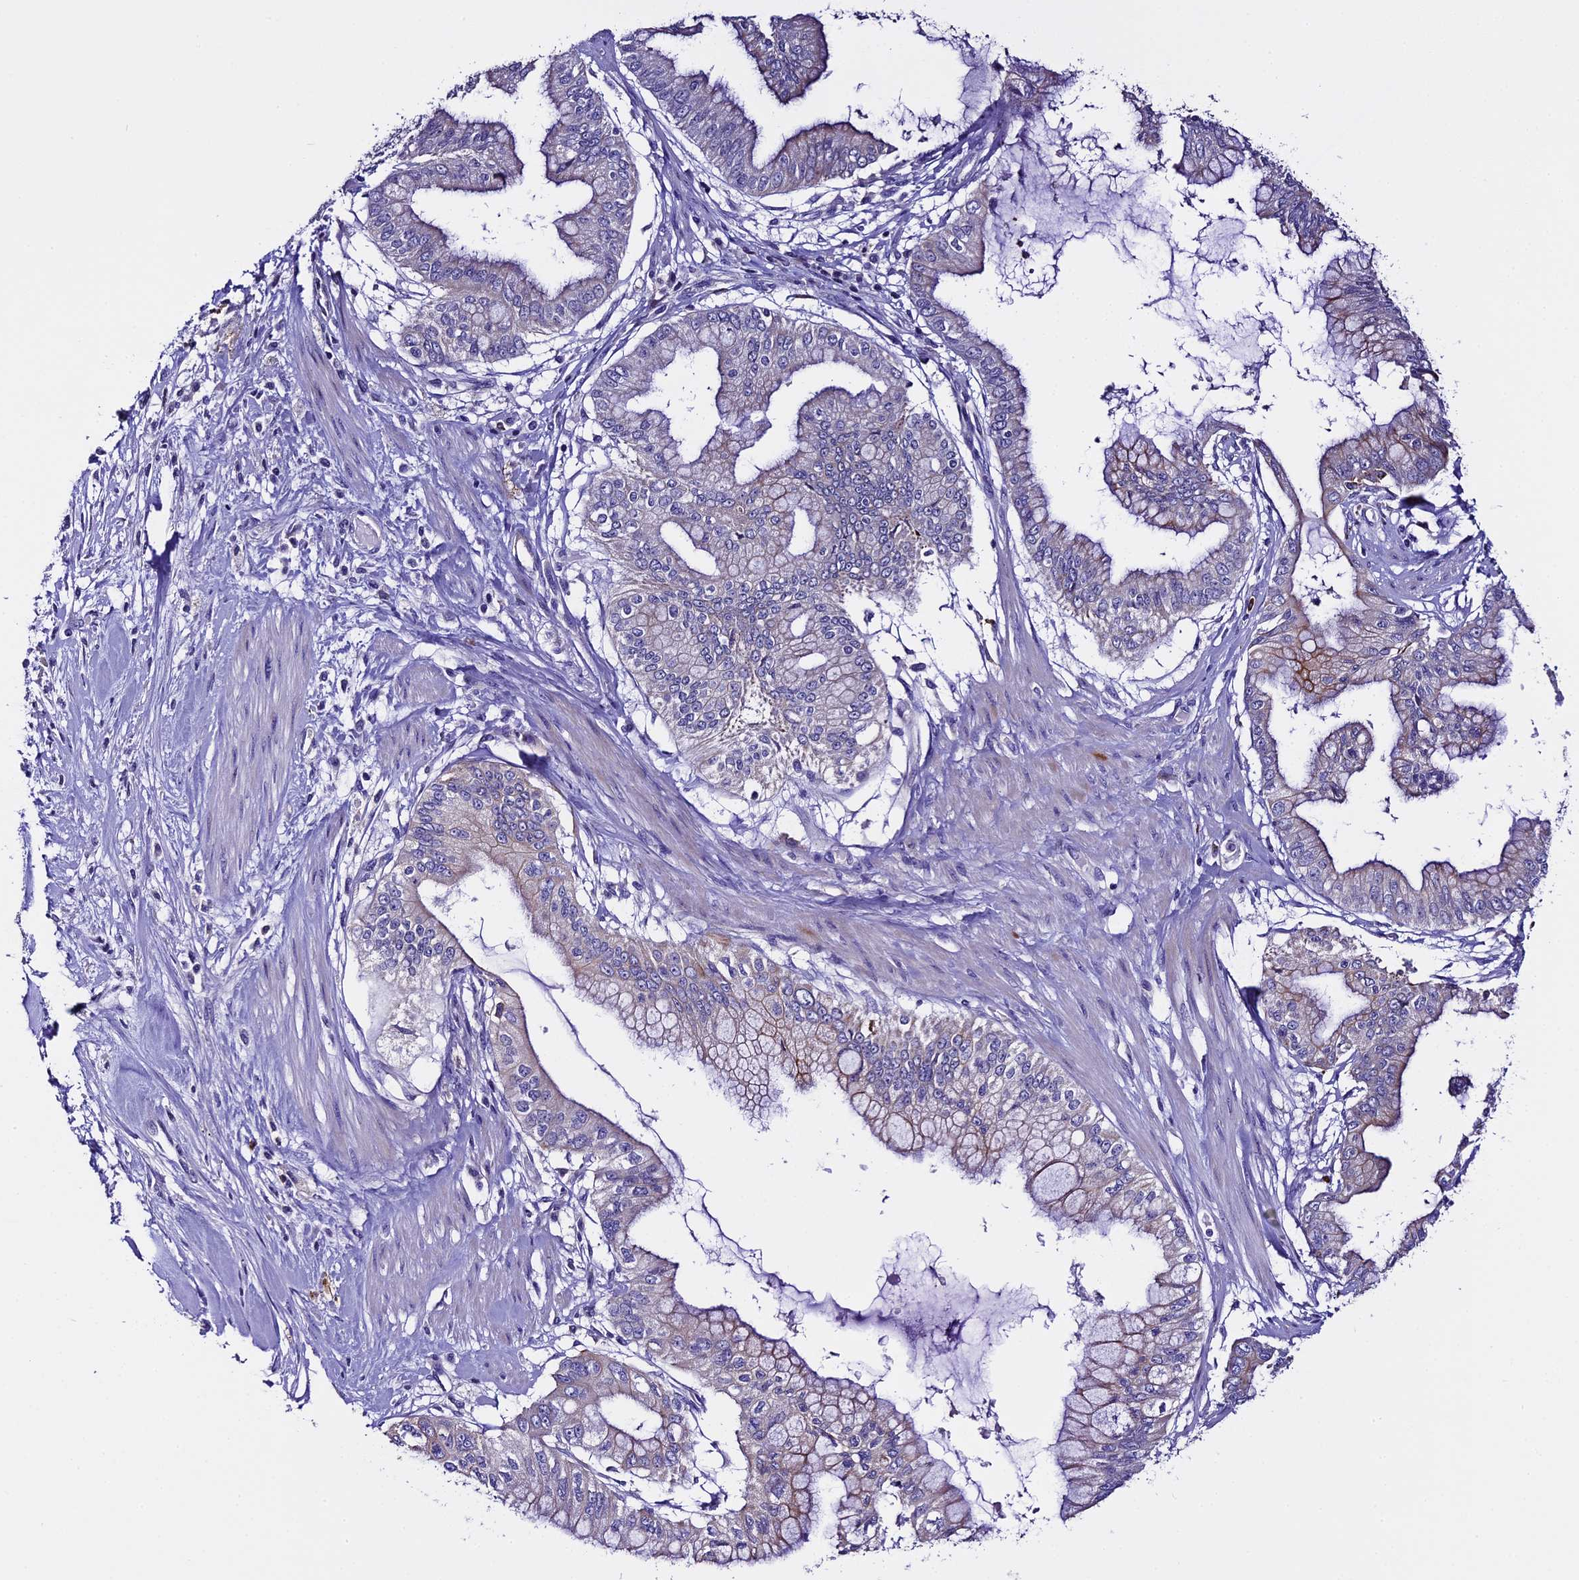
{"staining": {"intensity": "negative", "quantity": "none", "location": "none"}, "tissue": "pancreatic cancer", "cell_type": "Tumor cells", "image_type": "cancer", "snomed": [{"axis": "morphology", "description": "Adenocarcinoma, NOS"}, {"axis": "topography", "description": "Pancreas"}], "caption": "Immunohistochemistry histopathology image of neoplastic tissue: human pancreatic cancer (adenocarcinoma) stained with DAB demonstrates no significant protein expression in tumor cells.", "gene": "NOD2", "patient": {"sex": "male", "age": 46}}